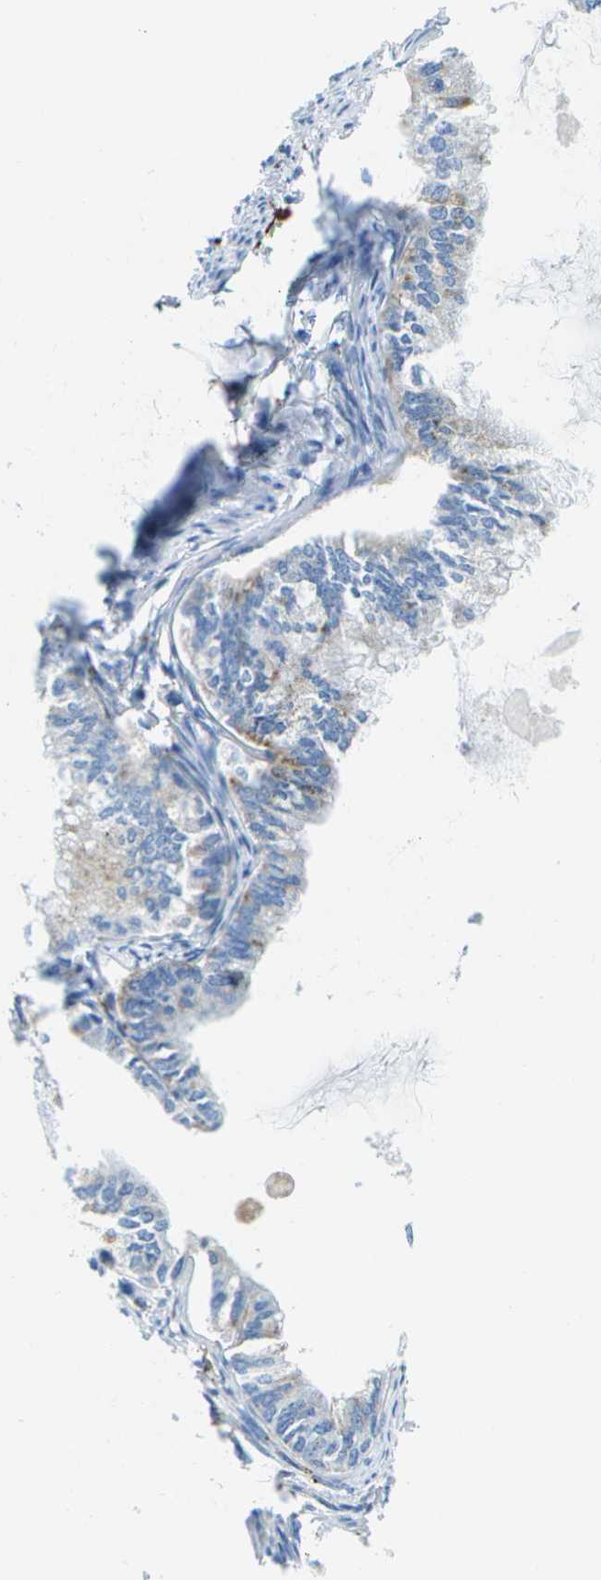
{"staining": {"intensity": "weak", "quantity": "25%-75%", "location": "cytoplasmic/membranous"}, "tissue": "endometrial cancer", "cell_type": "Tumor cells", "image_type": "cancer", "snomed": [{"axis": "morphology", "description": "Adenocarcinoma, NOS"}, {"axis": "topography", "description": "Endometrium"}], "caption": "Human endometrial adenocarcinoma stained with a brown dye demonstrates weak cytoplasmic/membranous positive expression in about 25%-75% of tumor cells.", "gene": "PRCP", "patient": {"sex": "female", "age": 86}}